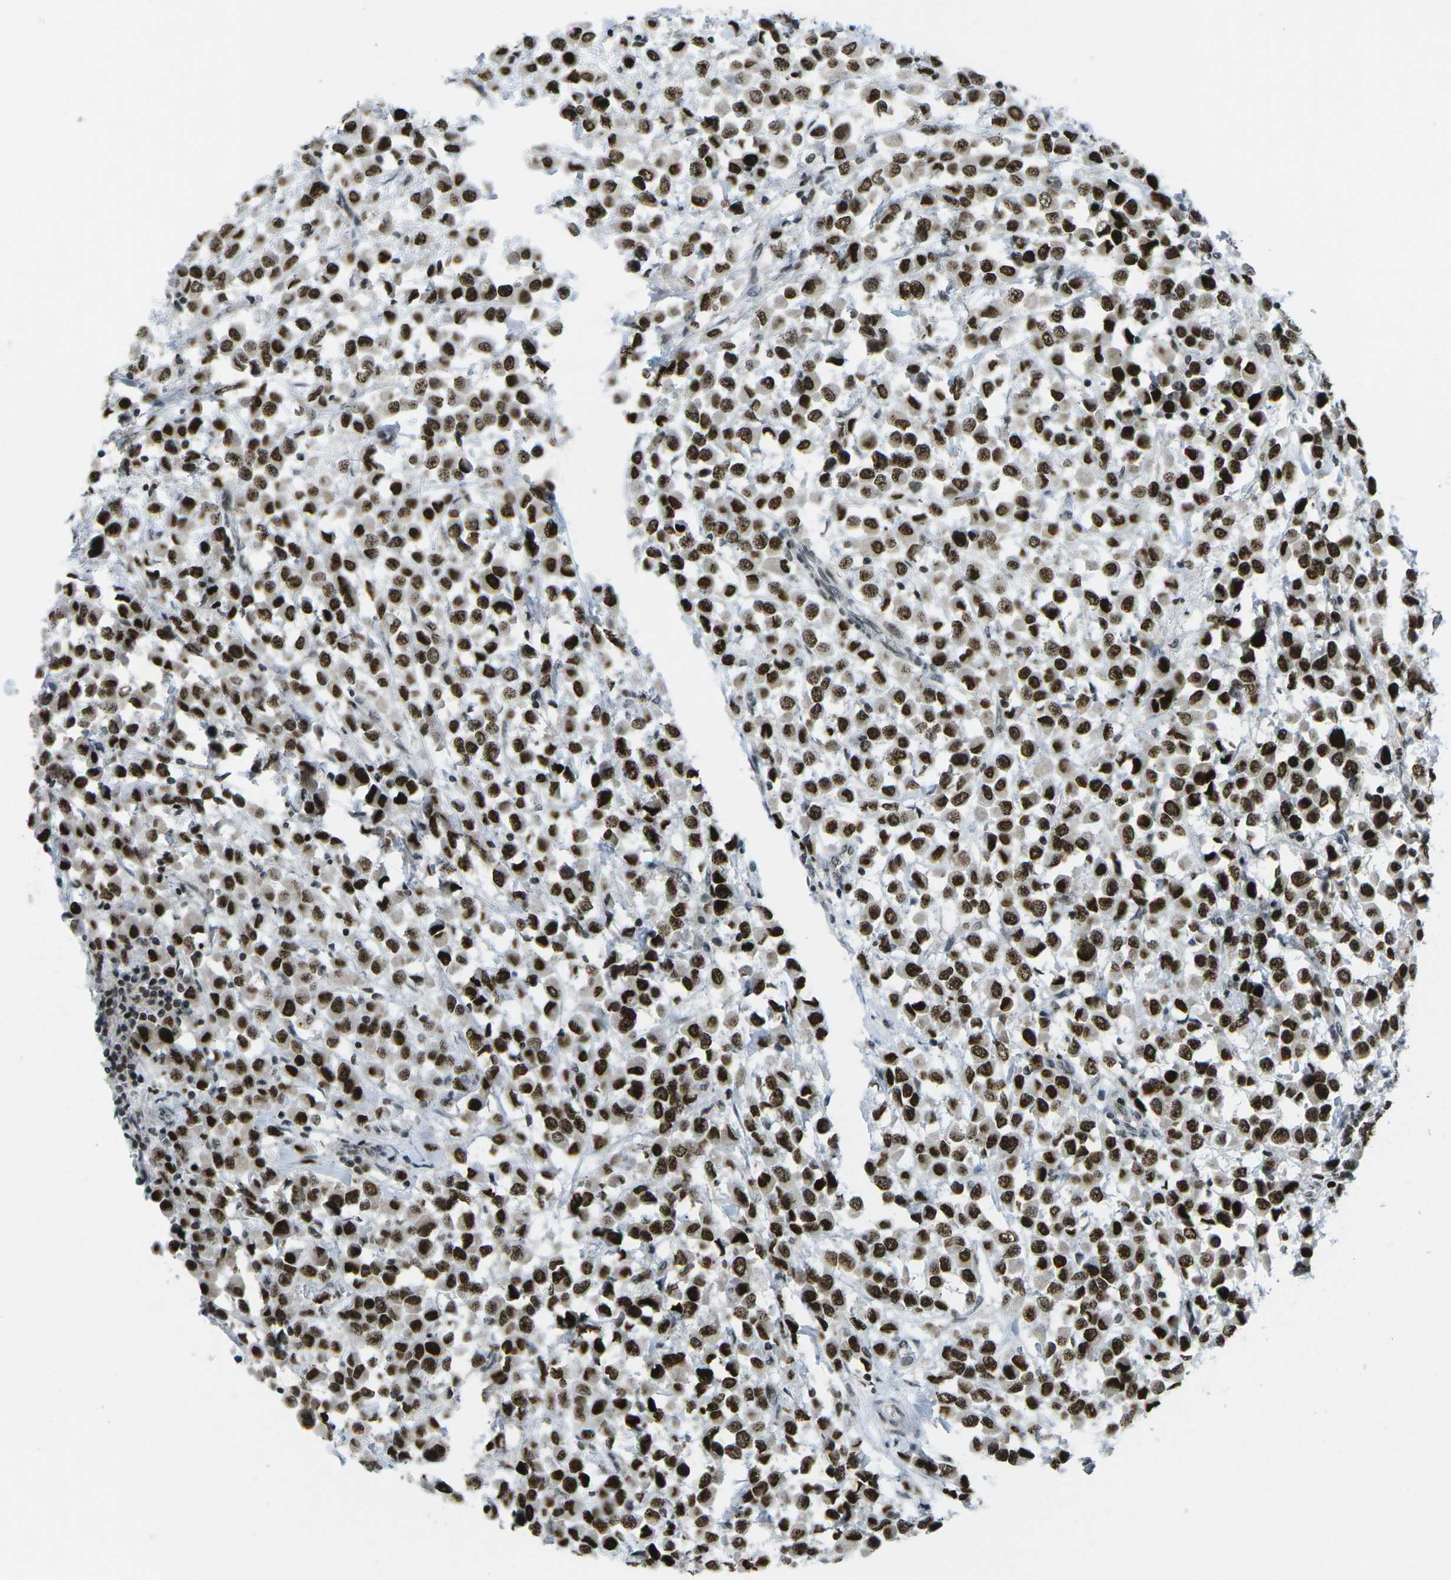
{"staining": {"intensity": "strong", "quantity": ">75%", "location": "nuclear"}, "tissue": "breast cancer", "cell_type": "Tumor cells", "image_type": "cancer", "snomed": [{"axis": "morphology", "description": "Duct carcinoma"}, {"axis": "topography", "description": "Breast"}], "caption": "Infiltrating ductal carcinoma (breast) was stained to show a protein in brown. There is high levels of strong nuclear staining in about >75% of tumor cells.", "gene": "EME1", "patient": {"sex": "female", "age": 61}}